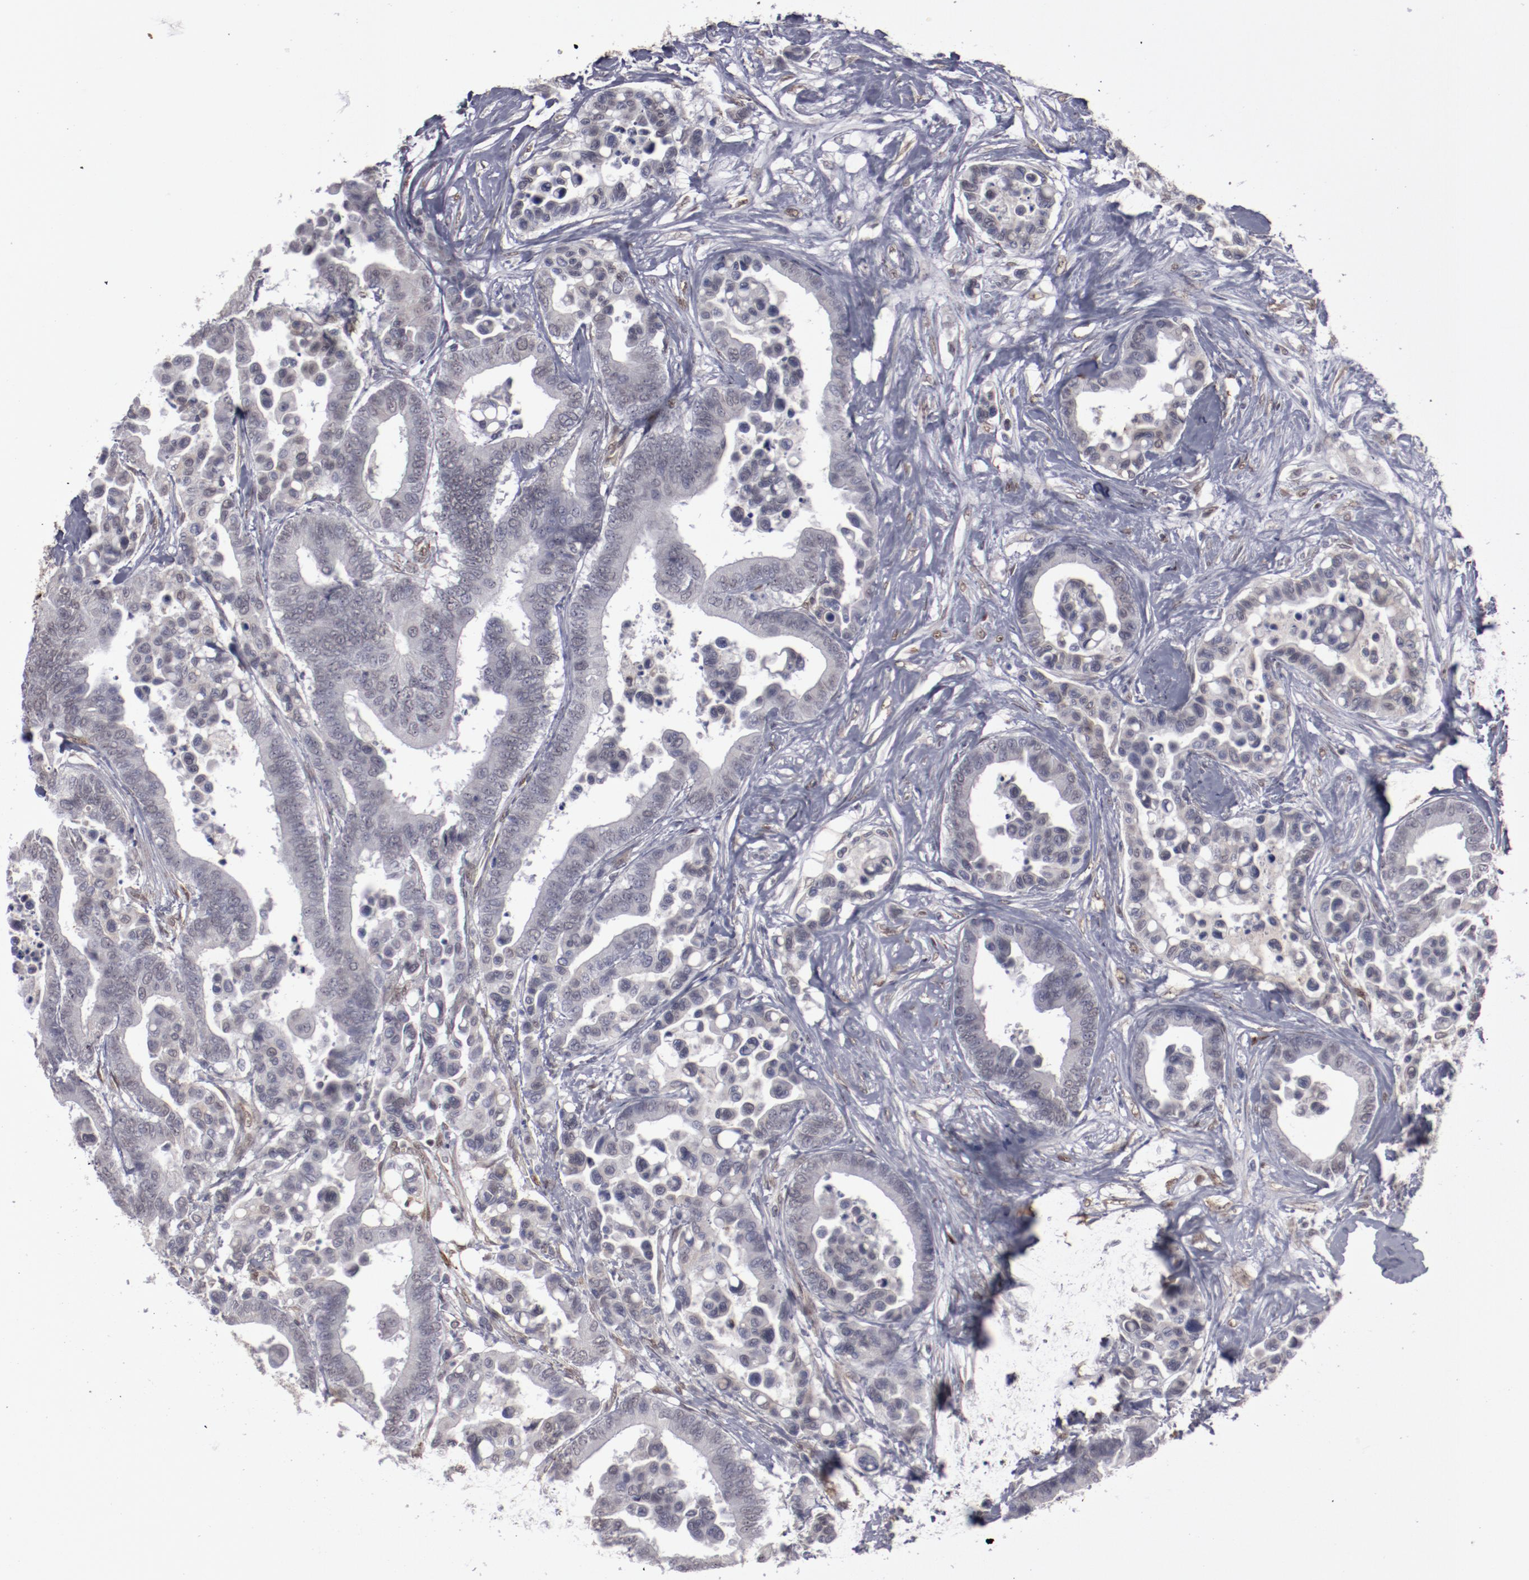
{"staining": {"intensity": "negative", "quantity": "none", "location": "none"}, "tissue": "colorectal cancer", "cell_type": "Tumor cells", "image_type": "cancer", "snomed": [{"axis": "morphology", "description": "Adenocarcinoma, NOS"}, {"axis": "topography", "description": "Colon"}], "caption": "Immunohistochemistry (IHC) of colorectal adenocarcinoma displays no positivity in tumor cells.", "gene": "LEF1", "patient": {"sex": "male", "age": 82}}